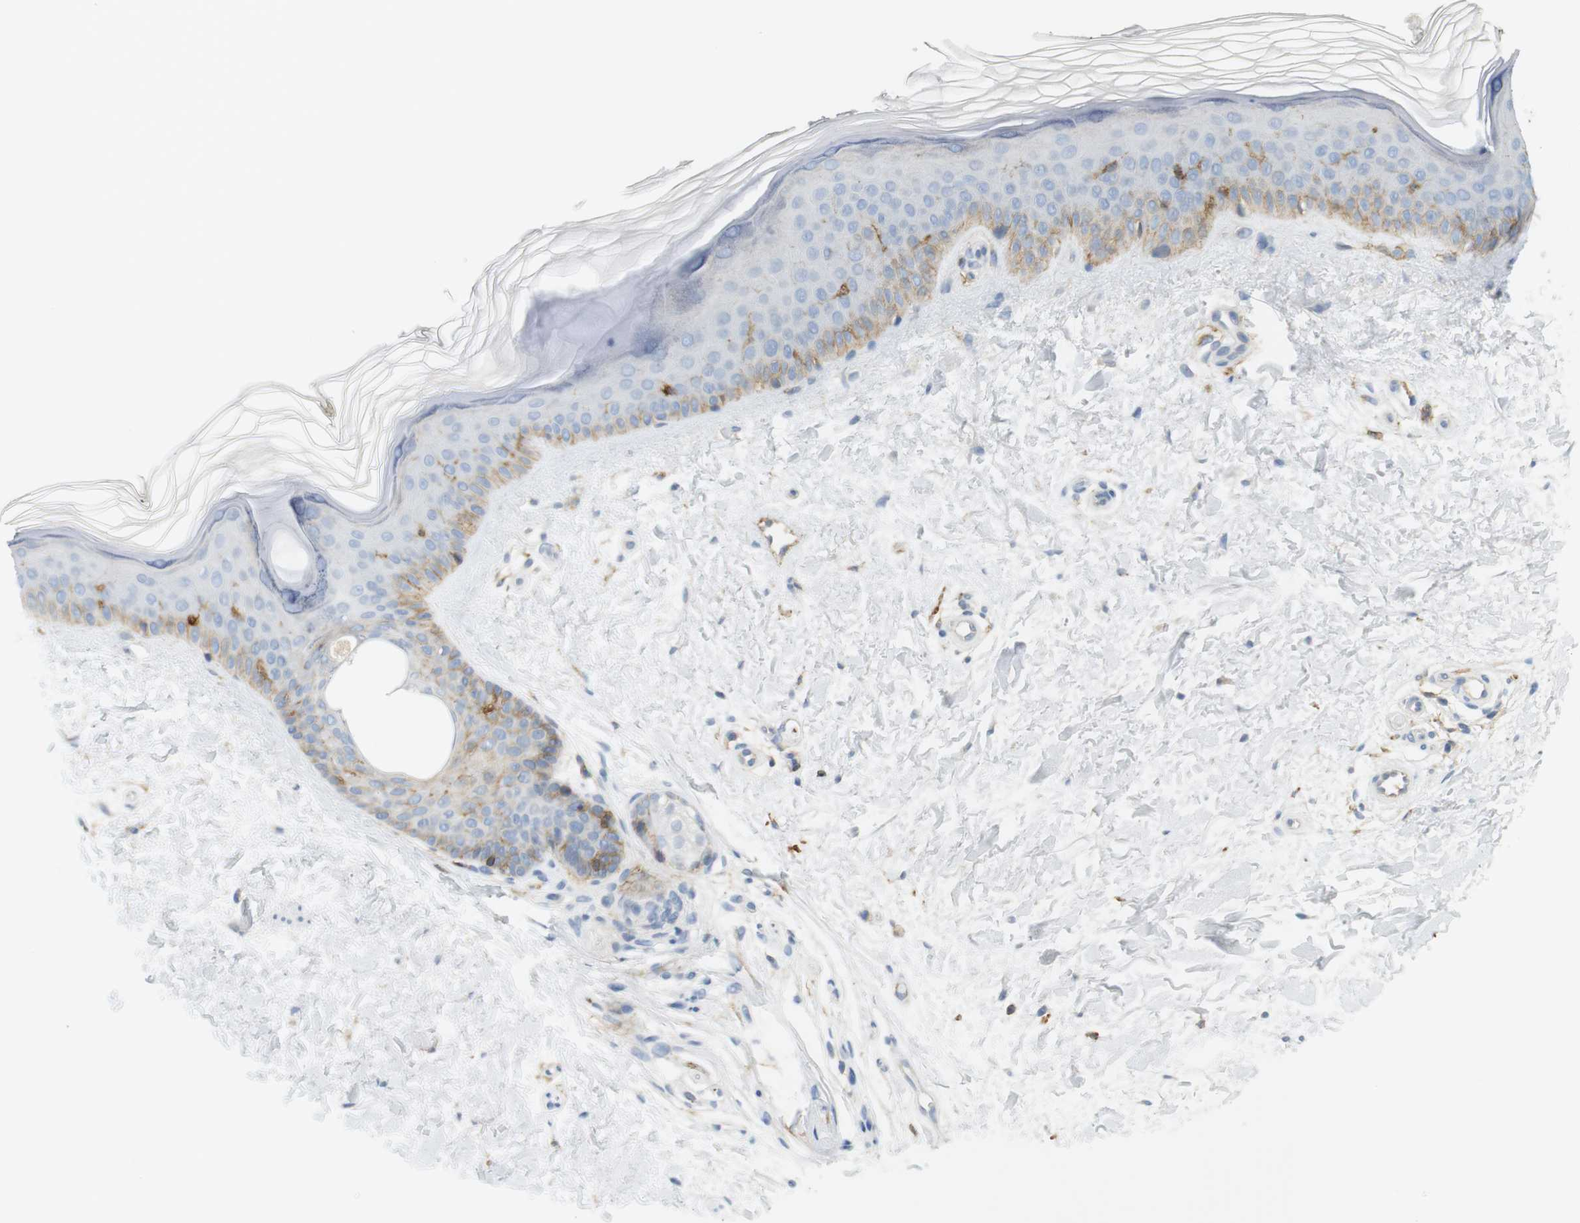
{"staining": {"intensity": "weak", "quantity": "<25%", "location": "cytoplasmic/membranous"}, "tissue": "skin", "cell_type": "Fibroblasts", "image_type": "normal", "snomed": [{"axis": "morphology", "description": "Normal tissue, NOS"}, {"axis": "topography", "description": "Skin"}], "caption": "IHC image of unremarkable skin: human skin stained with DAB exhibits no significant protein staining in fibroblasts.", "gene": "SIRPA", "patient": {"sex": "female", "age": 19}}